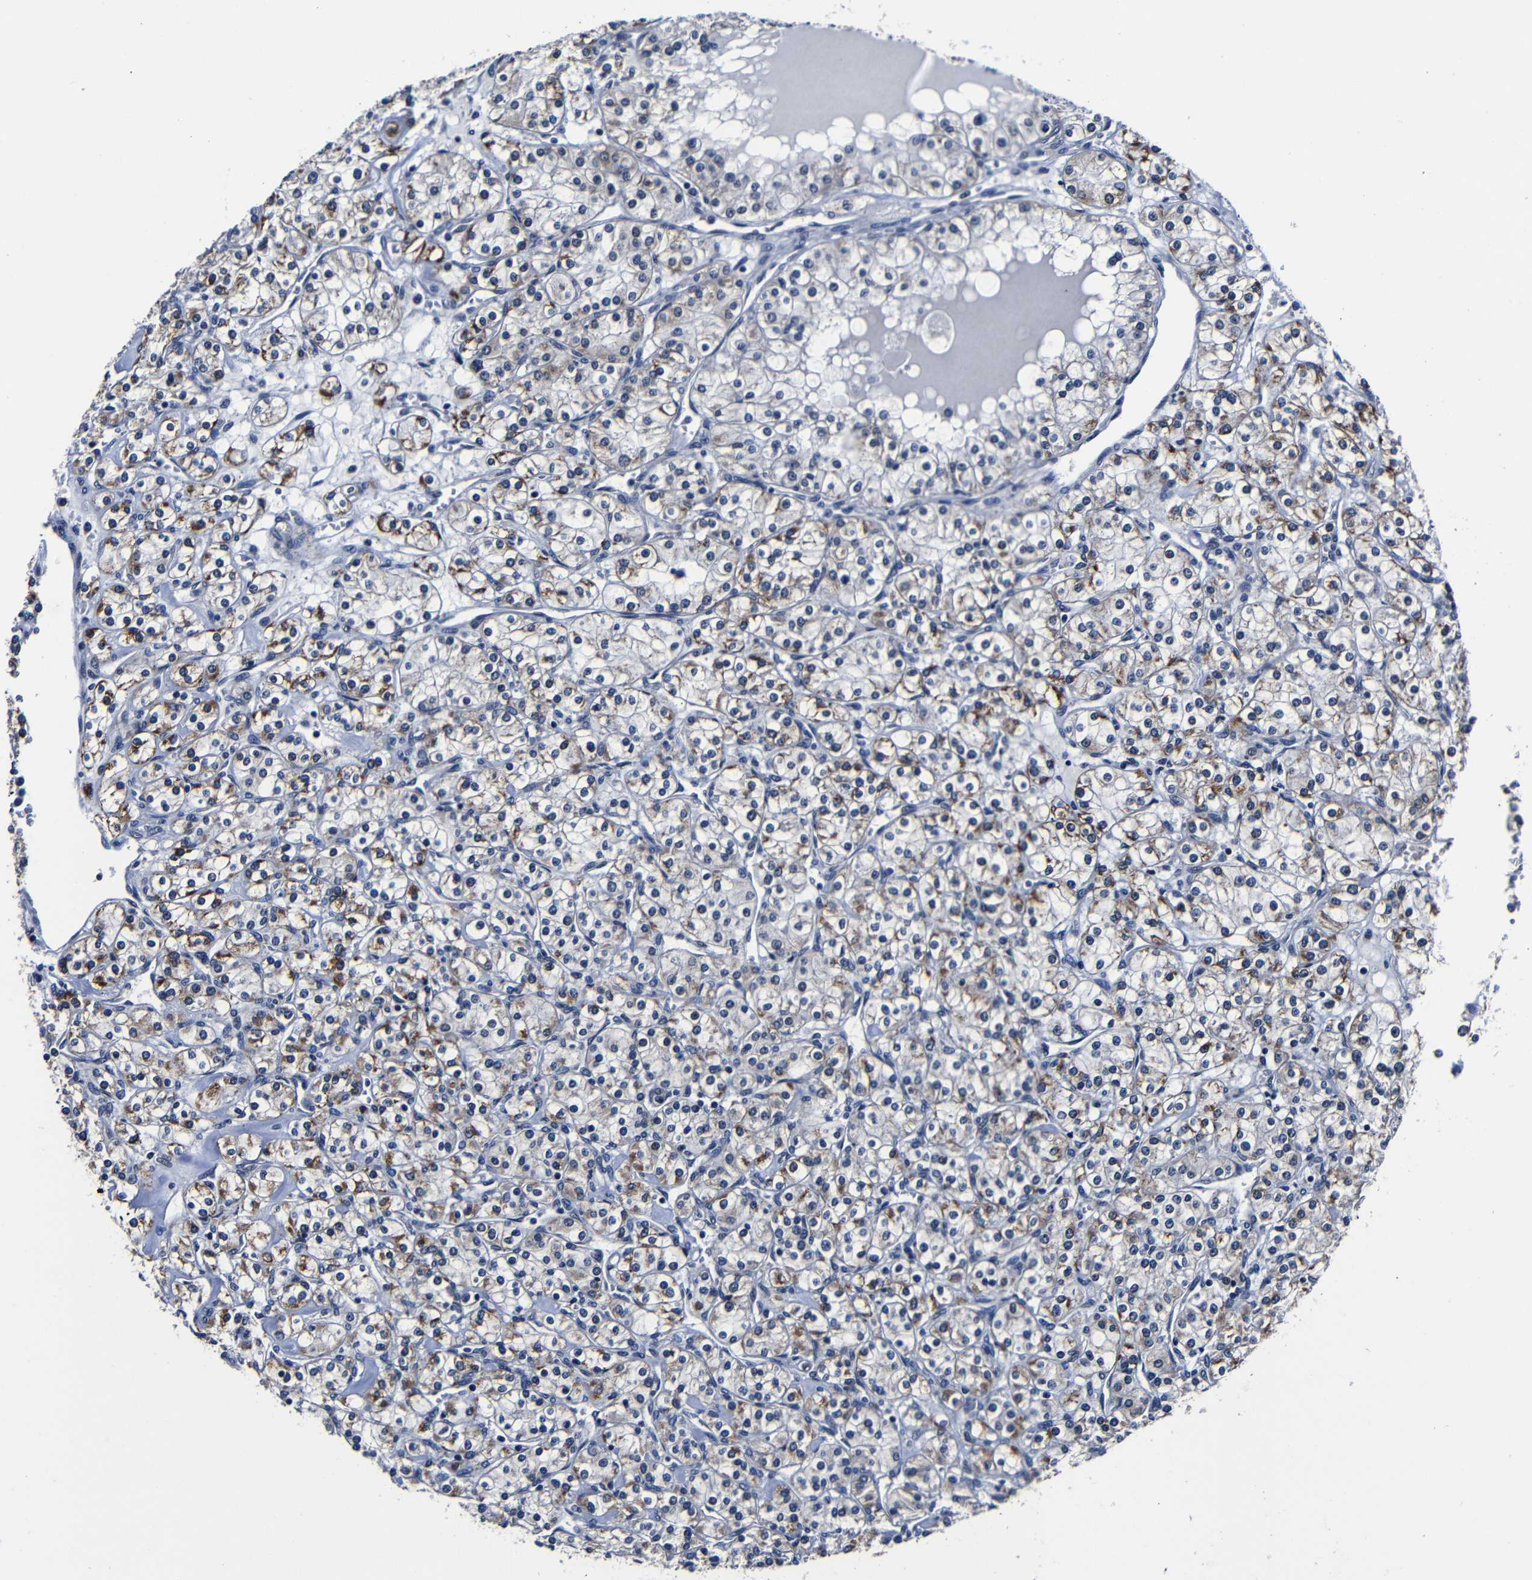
{"staining": {"intensity": "moderate", "quantity": "25%-75%", "location": "cytoplasmic/membranous"}, "tissue": "renal cancer", "cell_type": "Tumor cells", "image_type": "cancer", "snomed": [{"axis": "morphology", "description": "Adenocarcinoma, NOS"}, {"axis": "topography", "description": "Kidney"}], "caption": "Immunohistochemical staining of human renal adenocarcinoma reveals medium levels of moderate cytoplasmic/membranous expression in about 25%-75% of tumor cells. Using DAB (brown) and hematoxylin (blue) stains, captured at high magnification using brightfield microscopy.", "gene": "DEPP1", "patient": {"sex": "male", "age": 77}}